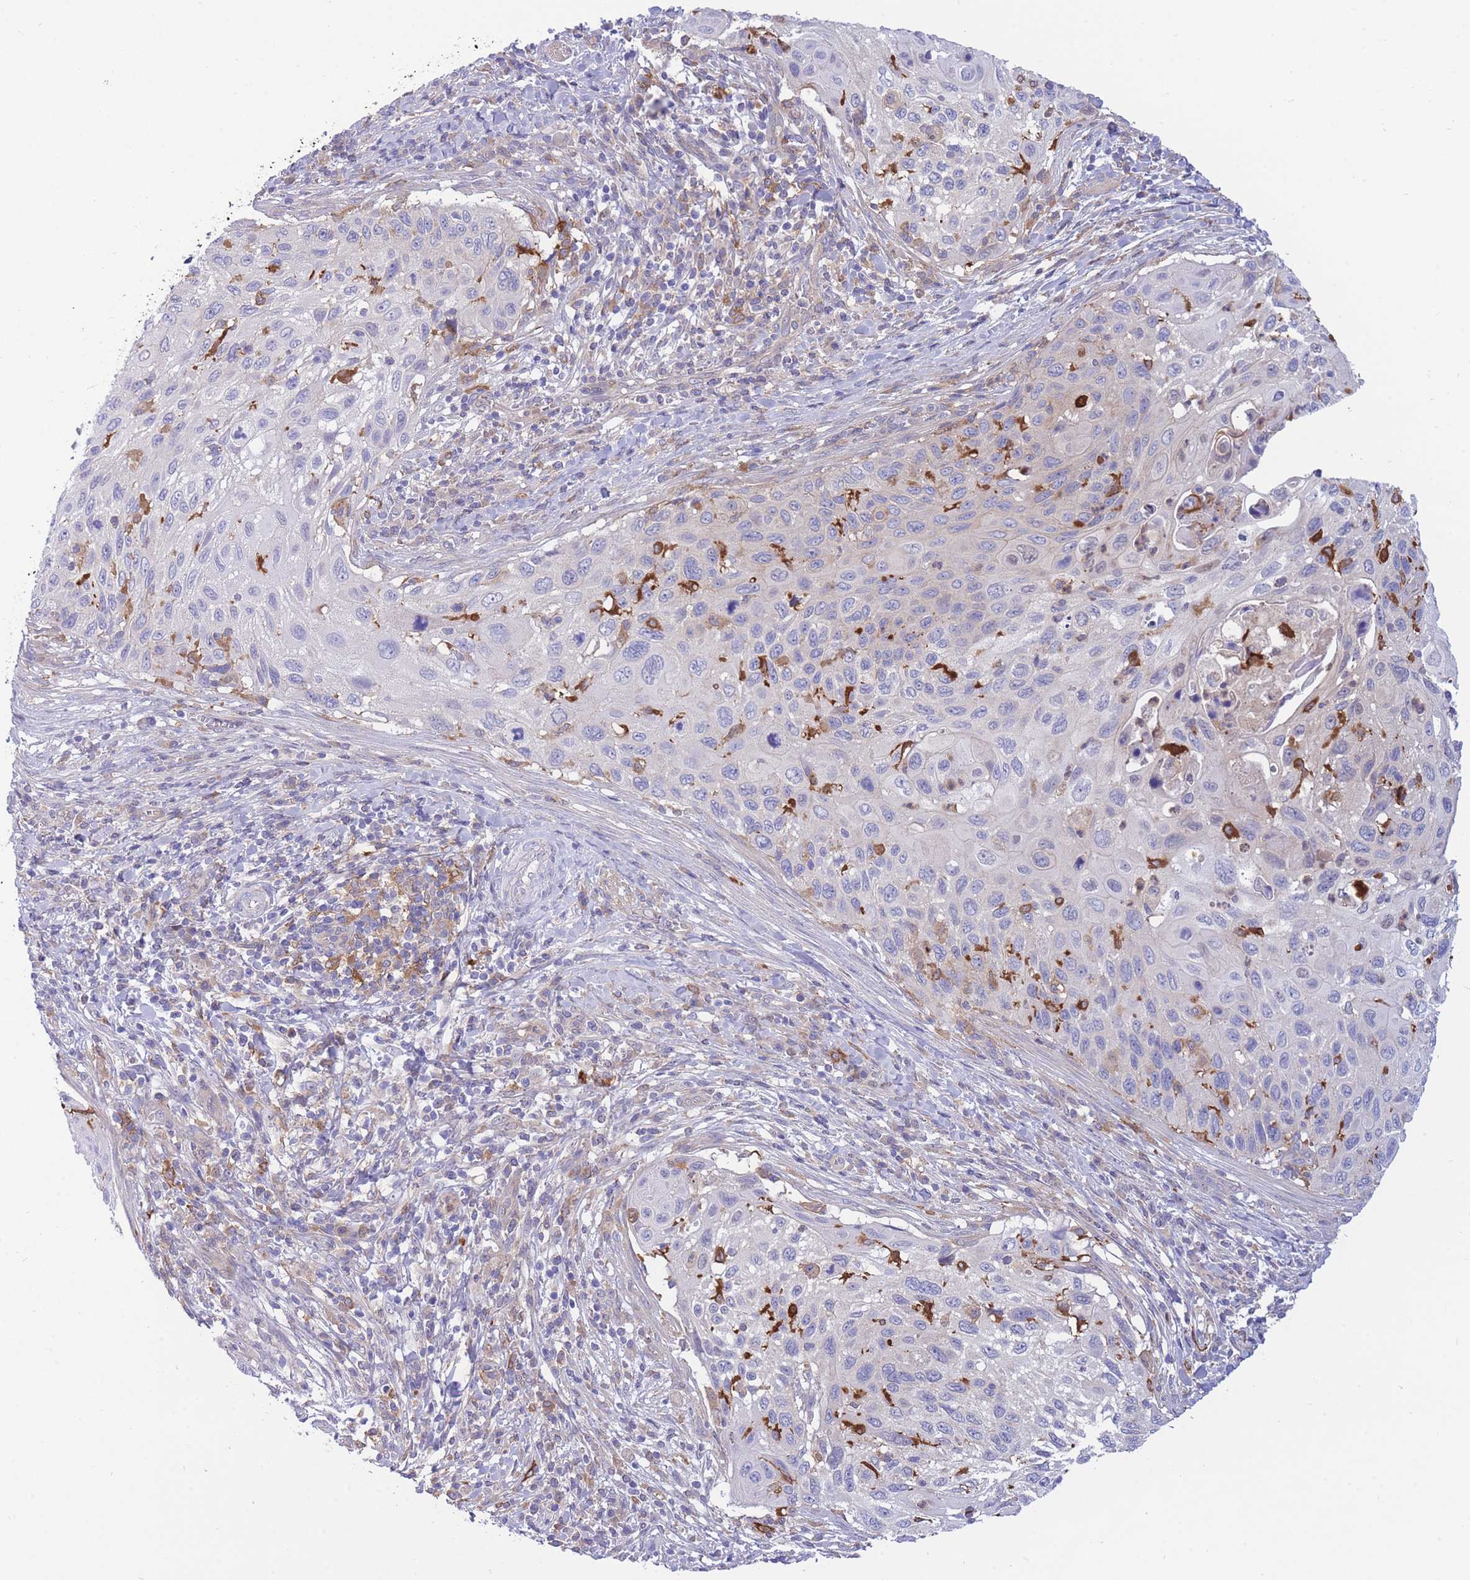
{"staining": {"intensity": "negative", "quantity": "none", "location": "none"}, "tissue": "cervical cancer", "cell_type": "Tumor cells", "image_type": "cancer", "snomed": [{"axis": "morphology", "description": "Squamous cell carcinoma, NOS"}, {"axis": "topography", "description": "Cervix"}], "caption": "Immunohistochemical staining of human cervical squamous cell carcinoma reveals no significant positivity in tumor cells.", "gene": "NAMPT", "patient": {"sex": "female", "age": 70}}